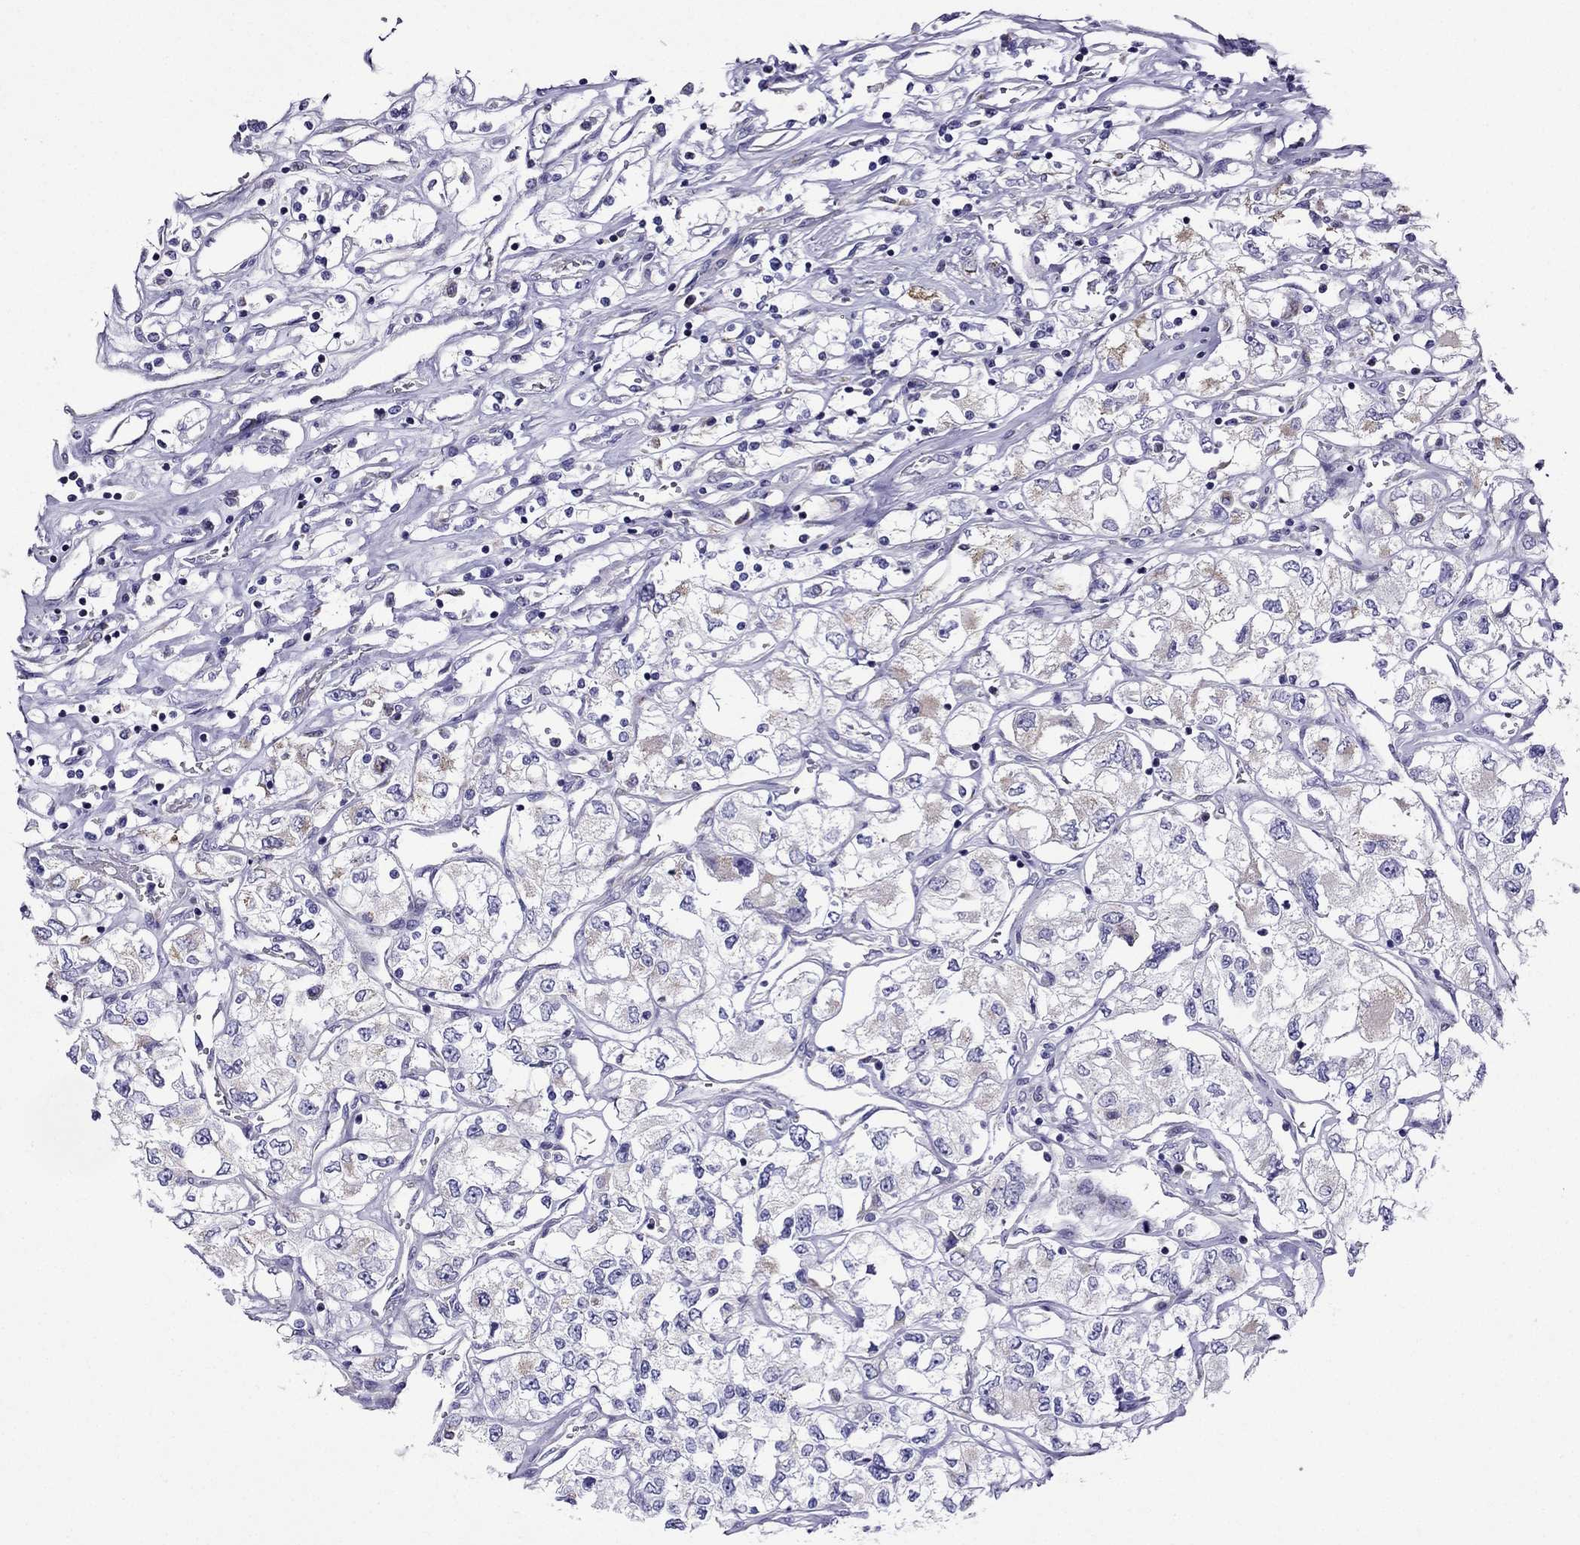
{"staining": {"intensity": "weak", "quantity": "<25%", "location": "cytoplasmic/membranous"}, "tissue": "renal cancer", "cell_type": "Tumor cells", "image_type": "cancer", "snomed": [{"axis": "morphology", "description": "Adenocarcinoma, NOS"}, {"axis": "topography", "description": "Kidney"}], "caption": "This is an immunohistochemistry photomicrograph of human renal cancer. There is no expression in tumor cells.", "gene": "DSC1", "patient": {"sex": "female", "age": 59}}